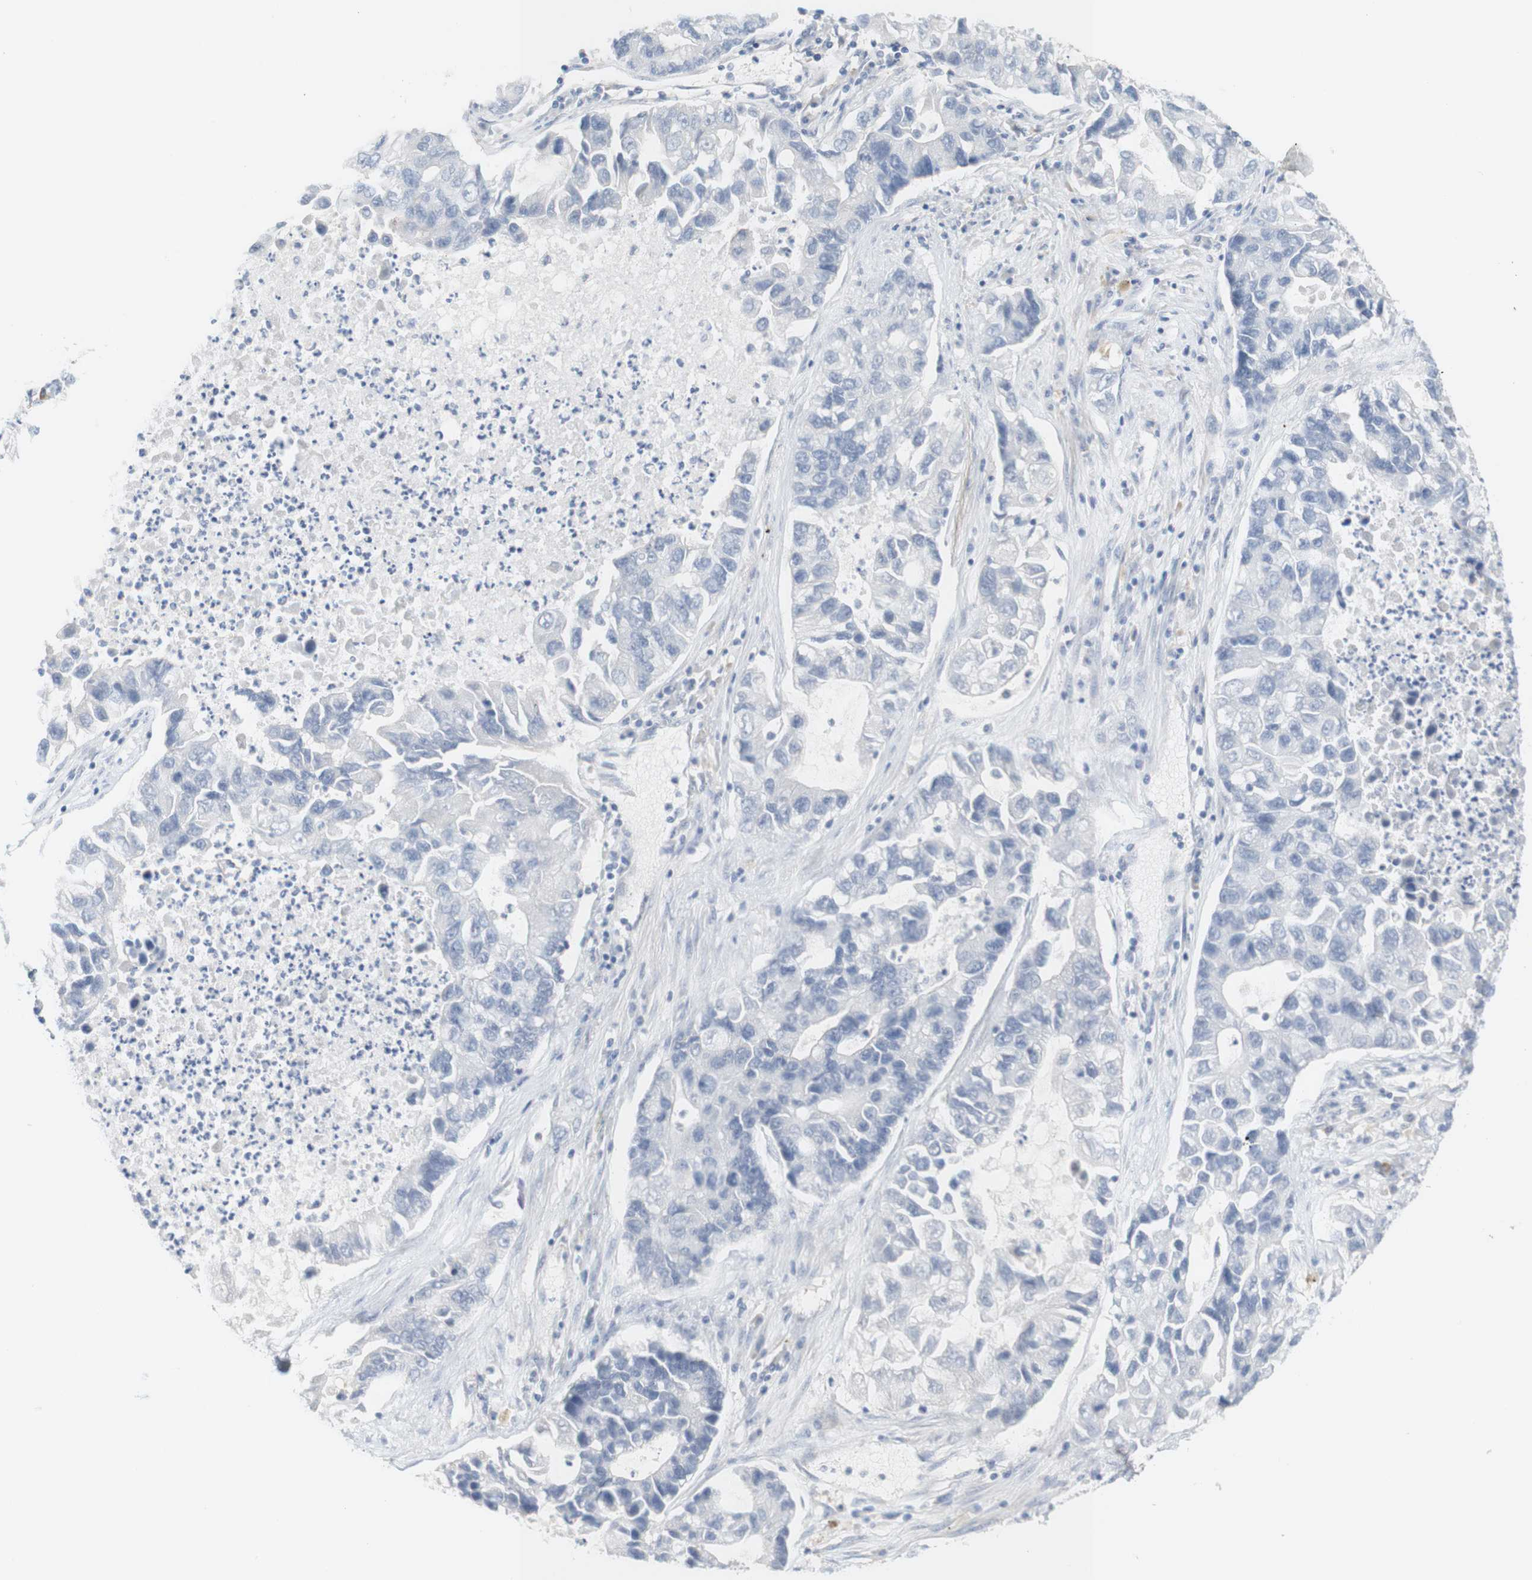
{"staining": {"intensity": "negative", "quantity": "none", "location": "none"}, "tissue": "lung cancer", "cell_type": "Tumor cells", "image_type": "cancer", "snomed": [{"axis": "morphology", "description": "Adenocarcinoma, NOS"}, {"axis": "topography", "description": "Lung"}], "caption": "This is a histopathology image of immunohistochemistry staining of lung cancer (adenocarcinoma), which shows no positivity in tumor cells.", "gene": "RGS9", "patient": {"sex": "female", "age": 51}}